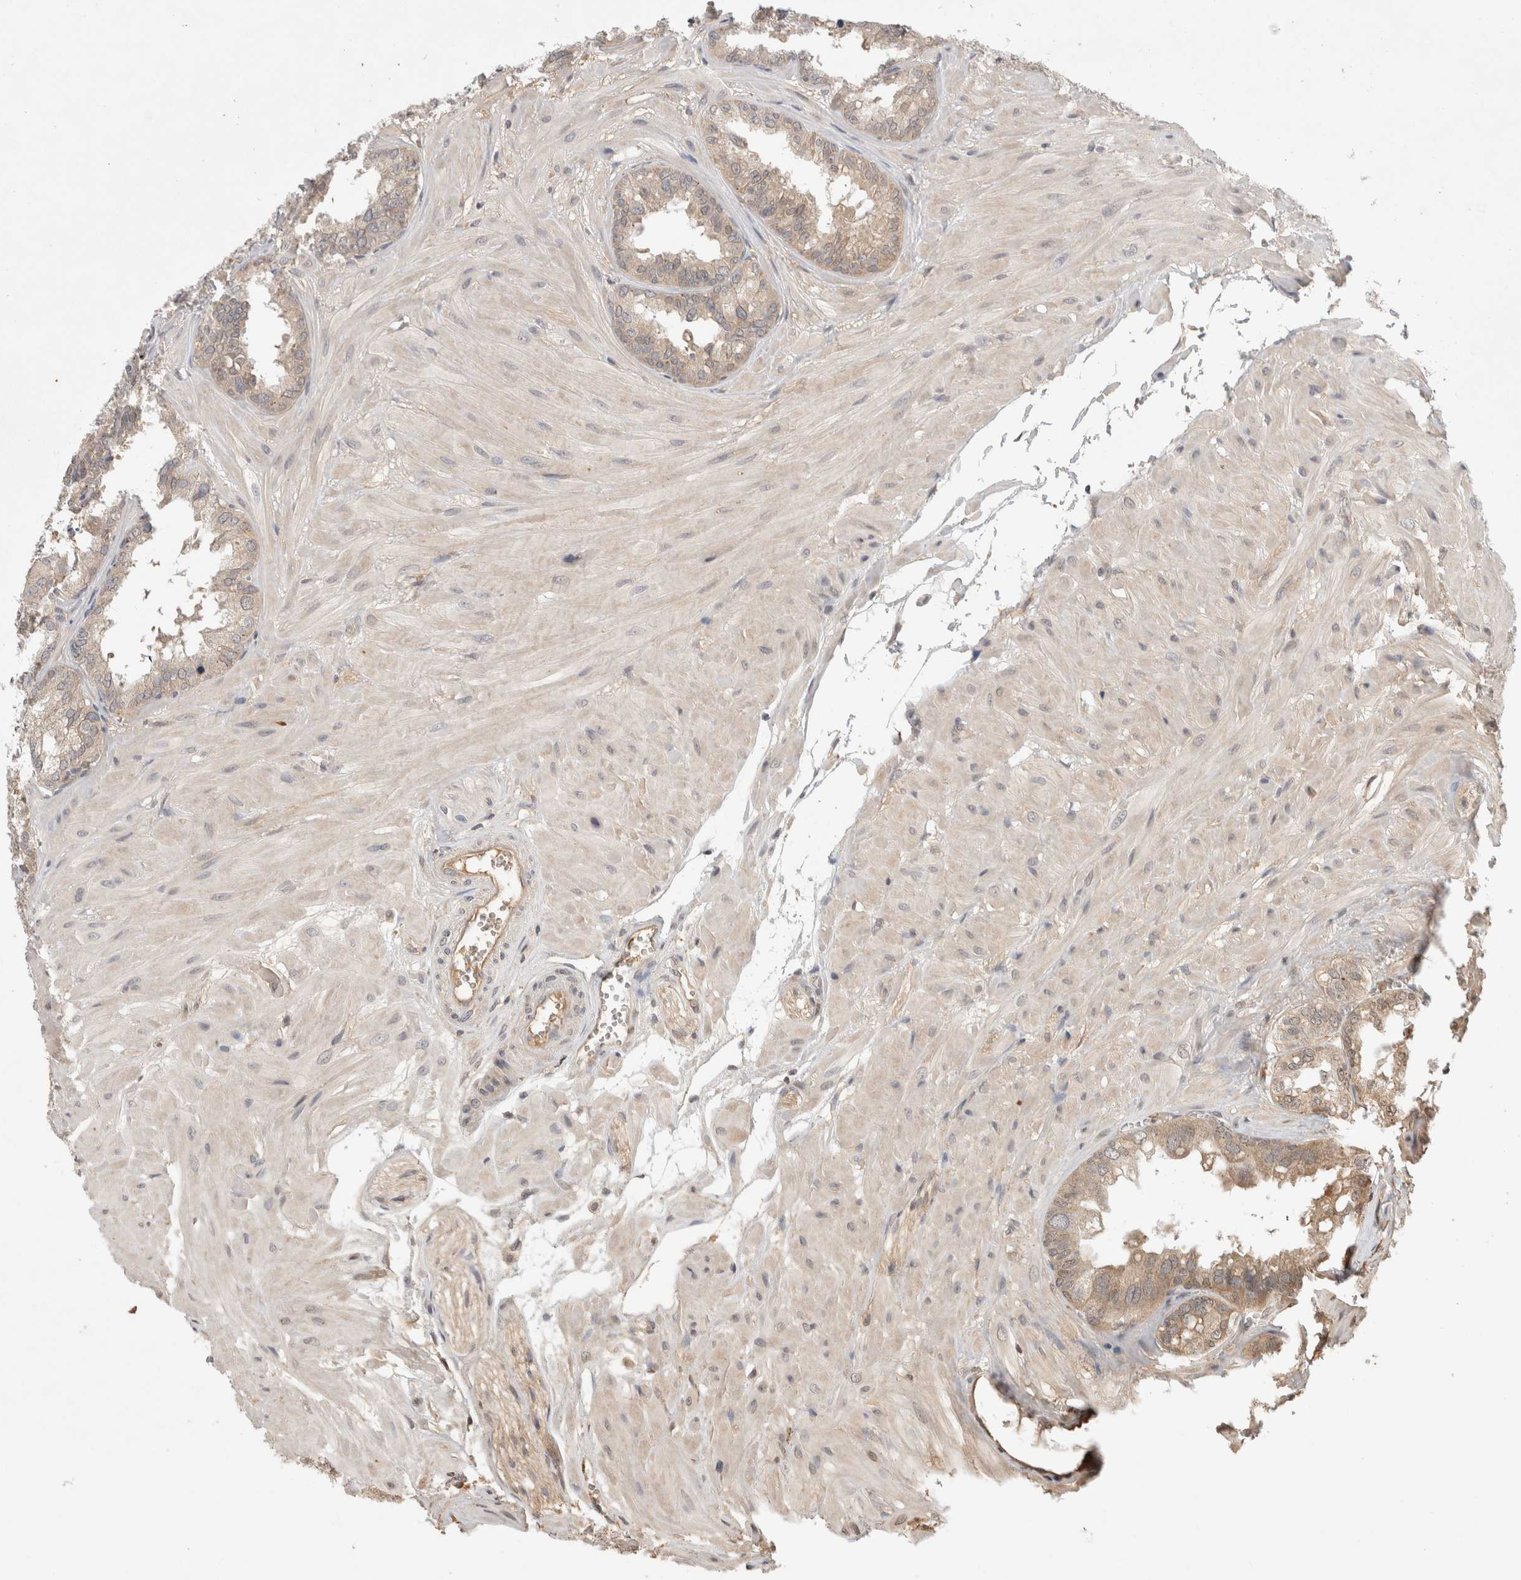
{"staining": {"intensity": "weak", "quantity": ">75%", "location": "cytoplasmic/membranous"}, "tissue": "seminal vesicle", "cell_type": "Glandular cells", "image_type": "normal", "snomed": [{"axis": "morphology", "description": "Normal tissue, NOS"}, {"axis": "topography", "description": "Prostate"}, {"axis": "topography", "description": "Seminal veicle"}], "caption": "This histopathology image shows immunohistochemistry (IHC) staining of benign human seminal vesicle, with low weak cytoplasmic/membranous staining in approximately >75% of glandular cells.", "gene": "PRMT3", "patient": {"sex": "male", "age": 51}}